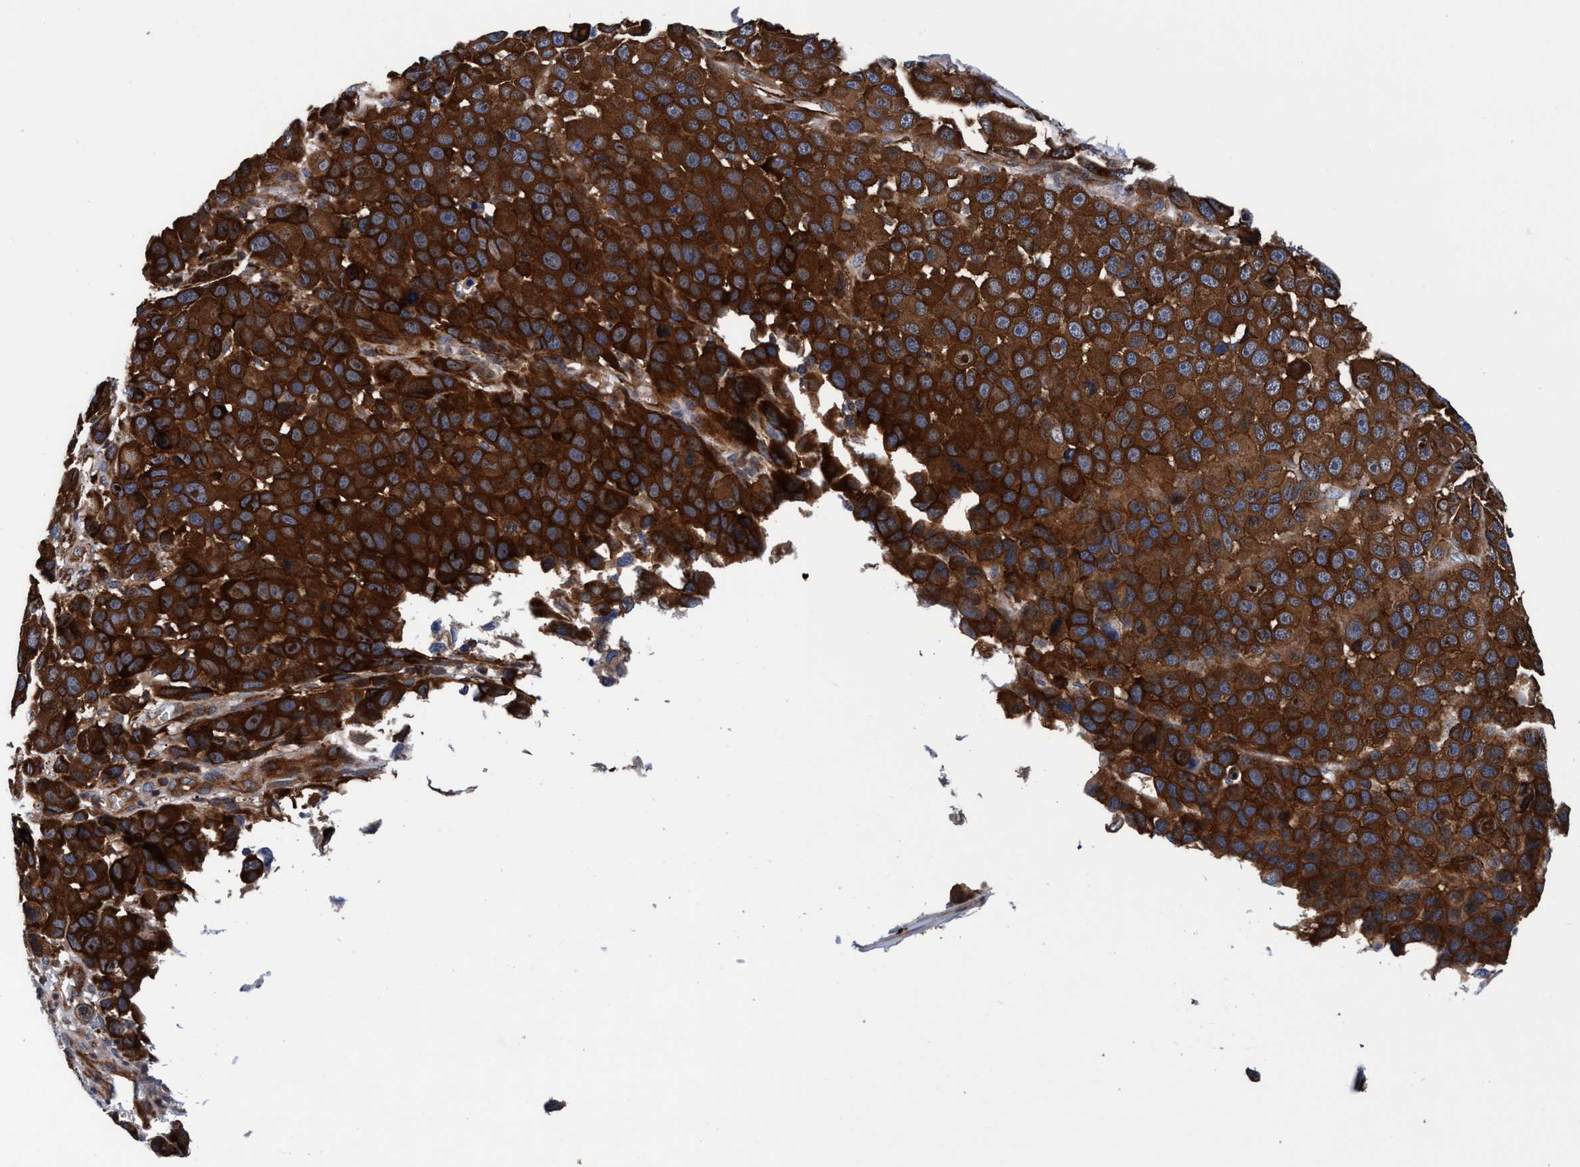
{"staining": {"intensity": "strong", "quantity": ">75%", "location": "cytoplasmic/membranous"}, "tissue": "melanoma", "cell_type": "Tumor cells", "image_type": "cancer", "snomed": [{"axis": "morphology", "description": "Malignant melanoma, NOS"}, {"axis": "topography", "description": "Skin"}], "caption": "Strong cytoplasmic/membranous protein positivity is present in approximately >75% of tumor cells in malignant melanoma. (DAB = brown stain, brightfield microscopy at high magnification).", "gene": "MCM3AP", "patient": {"sex": "male", "age": 53}}